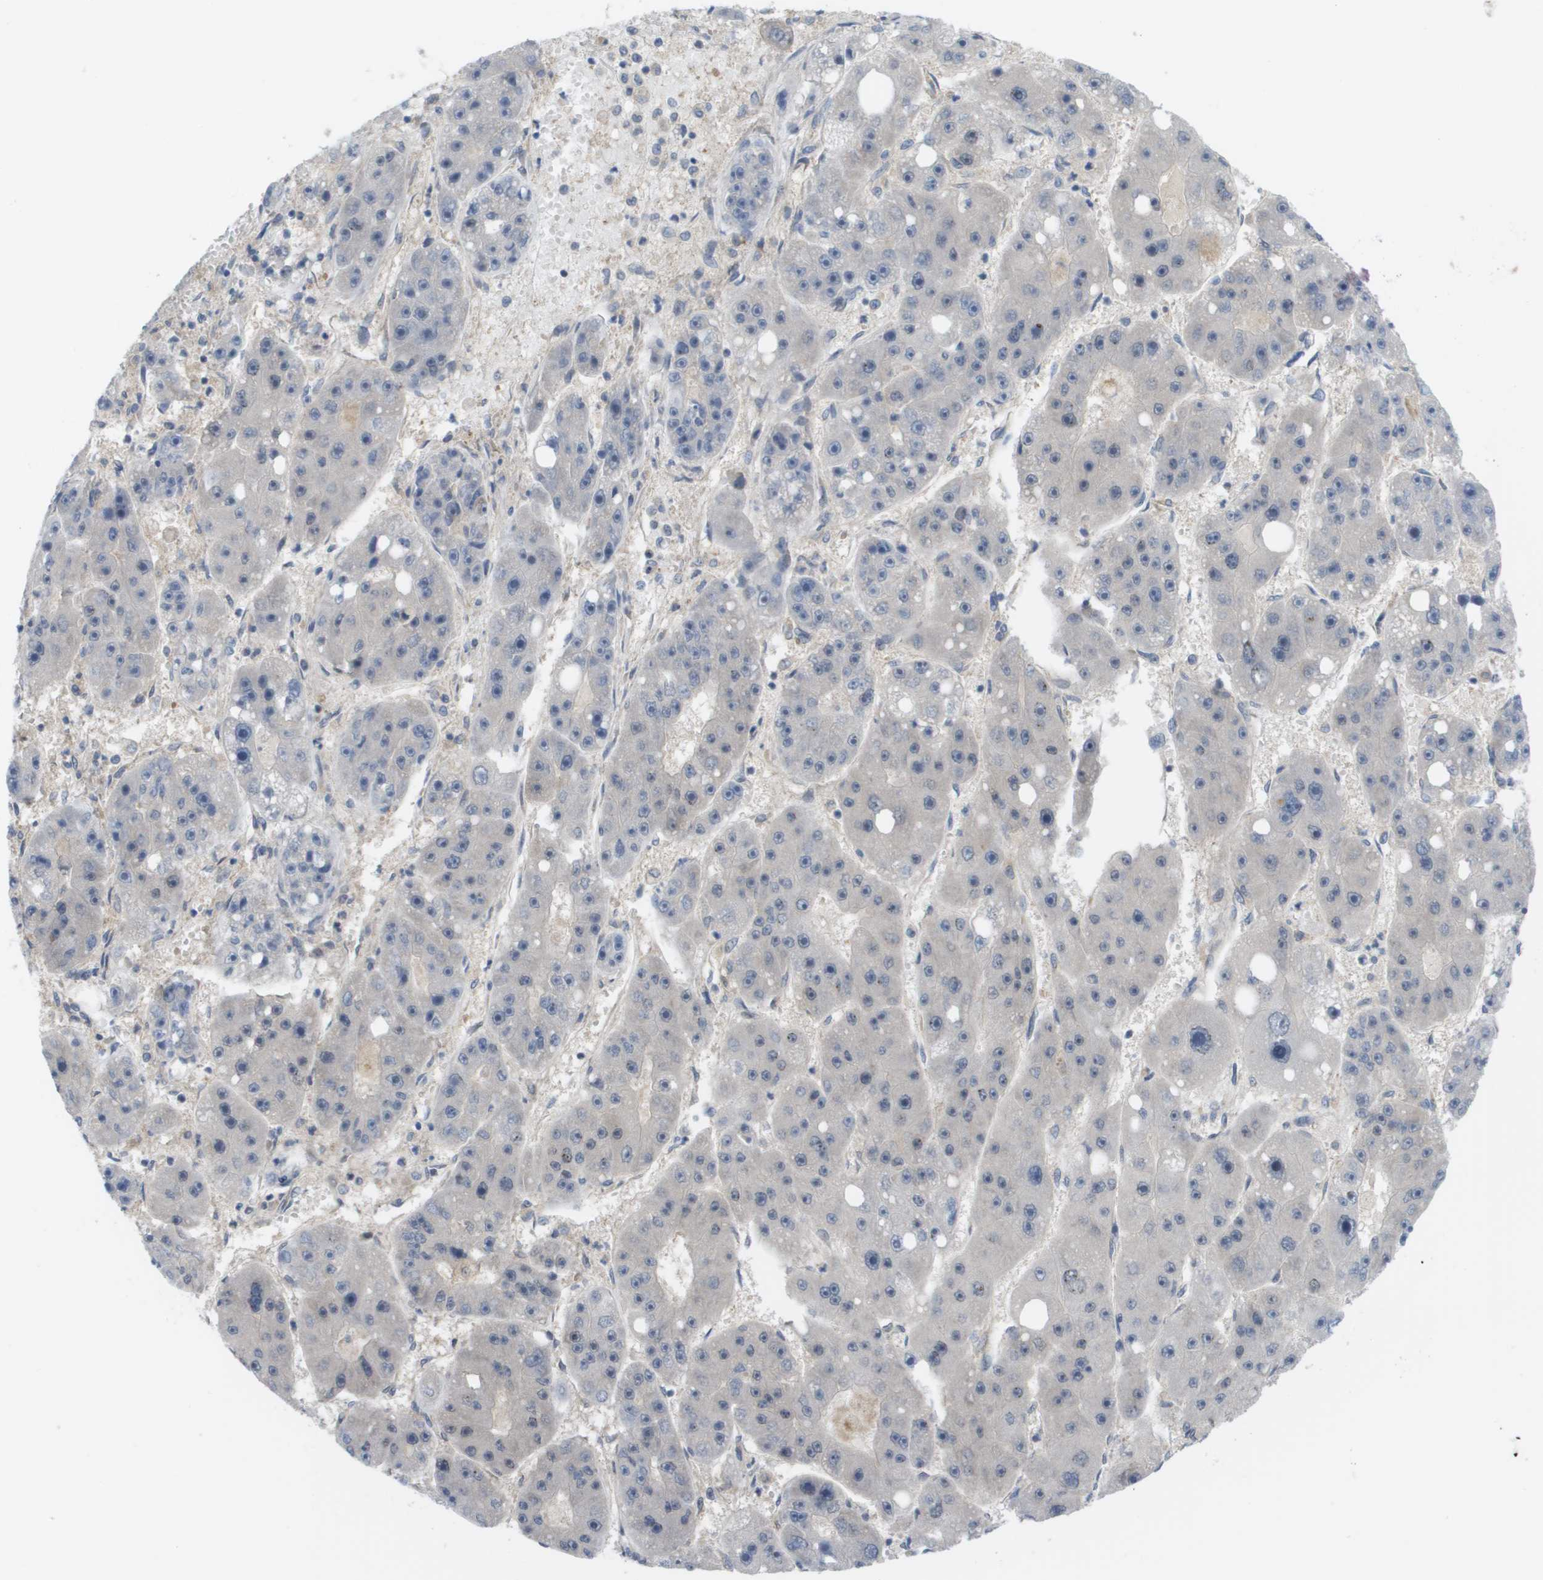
{"staining": {"intensity": "negative", "quantity": "none", "location": "none"}, "tissue": "liver cancer", "cell_type": "Tumor cells", "image_type": "cancer", "snomed": [{"axis": "morphology", "description": "Carcinoma, Hepatocellular, NOS"}, {"axis": "topography", "description": "Liver"}], "caption": "Human hepatocellular carcinoma (liver) stained for a protein using IHC shows no expression in tumor cells.", "gene": "CTPS2", "patient": {"sex": "female", "age": 61}}